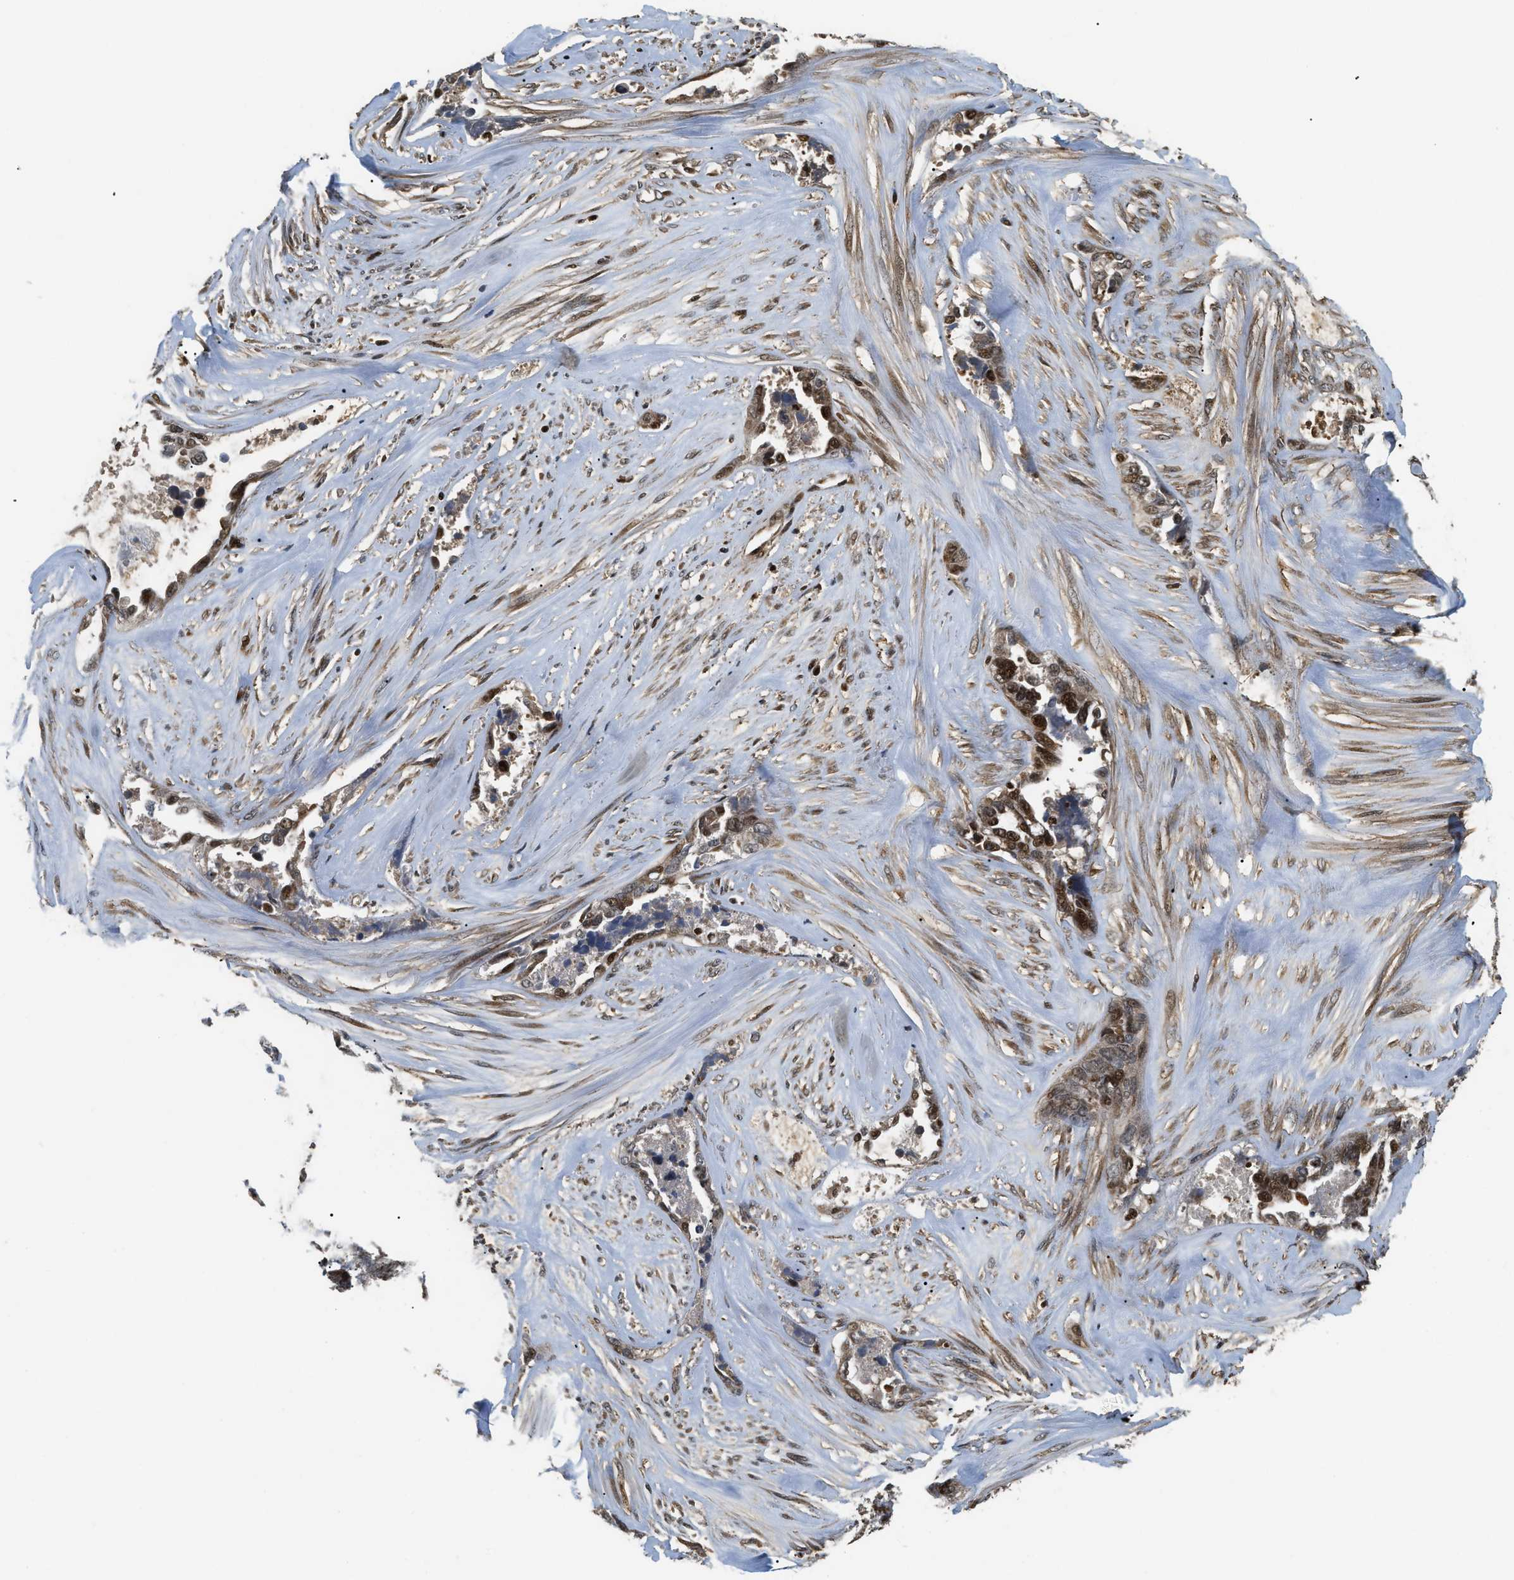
{"staining": {"intensity": "strong", "quantity": ">75%", "location": "nuclear"}, "tissue": "ovarian cancer", "cell_type": "Tumor cells", "image_type": "cancer", "snomed": [{"axis": "morphology", "description": "Cystadenocarcinoma, serous, NOS"}, {"axis": "topography", "description": "Ovary"}], "caption": "Protein expression analysis of ovarian cancer demonstrates strong nuclear staining in approximately >75% of tumor cells.", "gene": "LTA4H", "patient": {"sex": "female", "age": 44}}